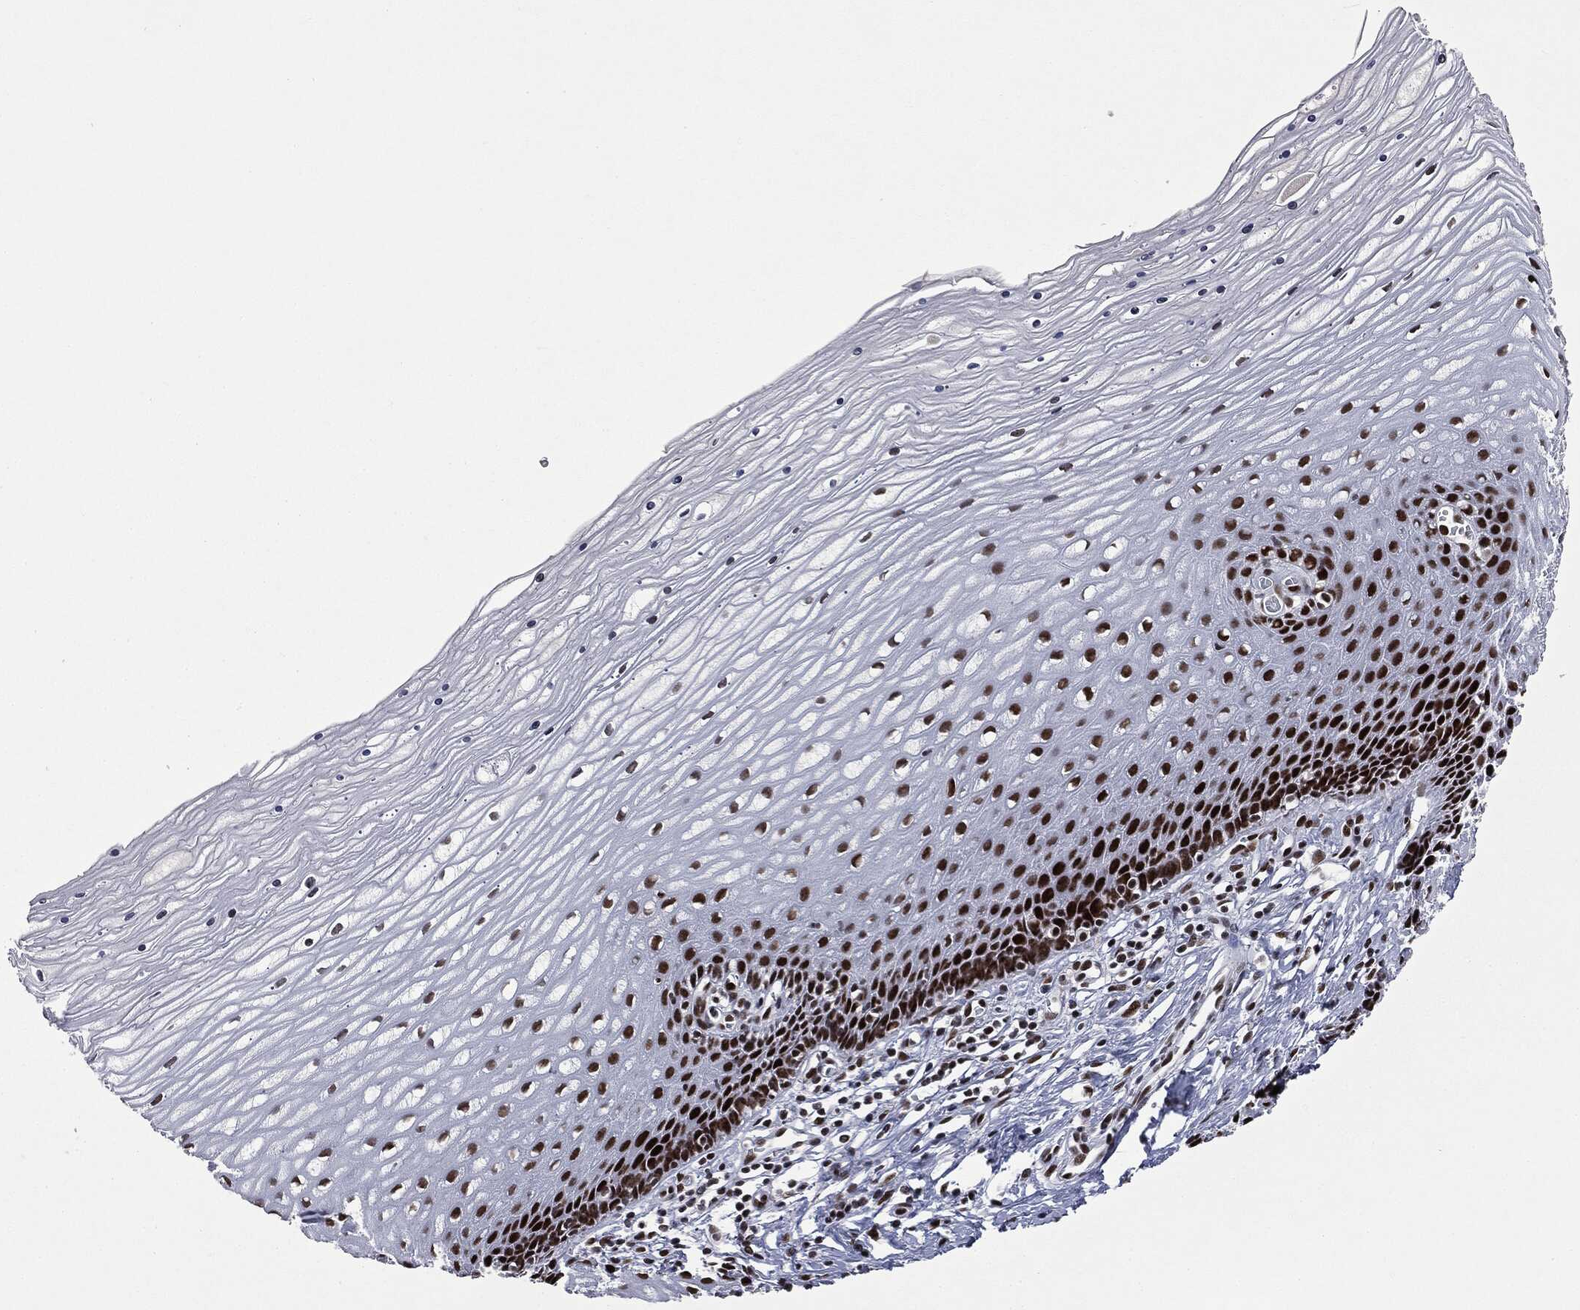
{"staining": {"intensity": "strong", "quantity": ">75%", "location": "nuclear"}, "tissue": "cervix", "cell_type": "Glandular cells", "image_type": "normal", "snomed": [{"axis": "morphology", "description": "Normal tissue, NOS"}, {"axis": "topography", "description": "Cervix"}], "caption": "High-power microscopy captured an immunohistochemistry histopathology image of benign cervix, revealing strong nuclear positivity in about >75% of glandular cells. (DAB (3,3'-diaminobenzidine) IHC, brown staining for protein, blue staining for nuclei).", "gene": "MSH2", "patient": {"sex": "female", "age": 35}}